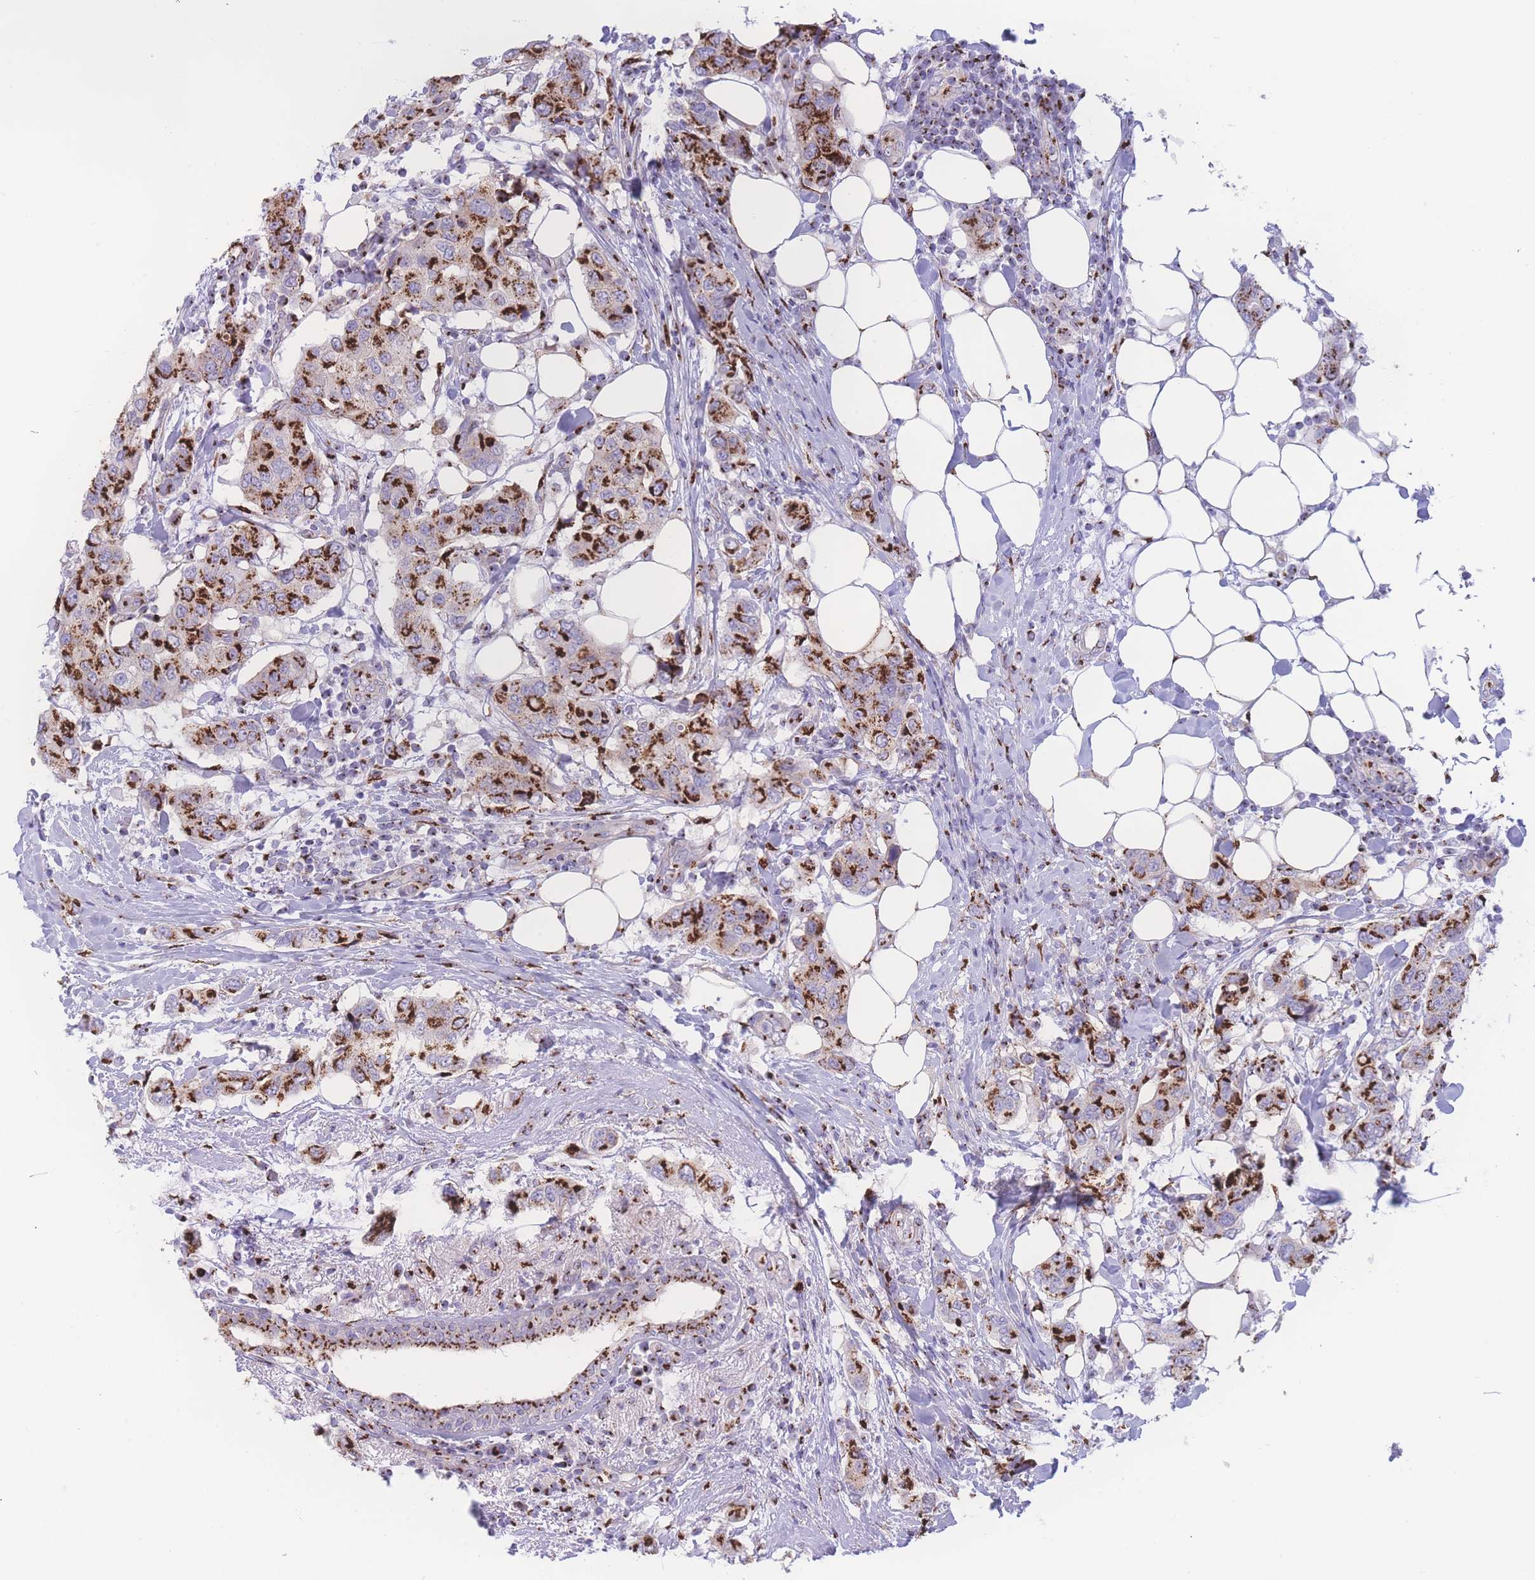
{"staining": {"intensity": "strong", "quantity": ">75%", "location": "cytoplasmic/membranous"}, "tissue": "breast cancer", "cell_type": "Tumor cells", "image_type": "cancer", "snomed": [{"axis": "morphology", "description": "Lobular carcinoma"}, {"axis": "topography", "description": "Breast"}], "caption": "High-magnification brightfield microscopy of lobular carcinoma (breast) stained with DAB (3,3'-diaminobenzidine) (brown) and counterstained with hematoxylin (blue). tumor cells exhibit strong cytoplasmic/membranous expression is identified in approximately>75% of cells.", "gene": "GOLM2", "patient": {"sex": "female", "age": 51}}